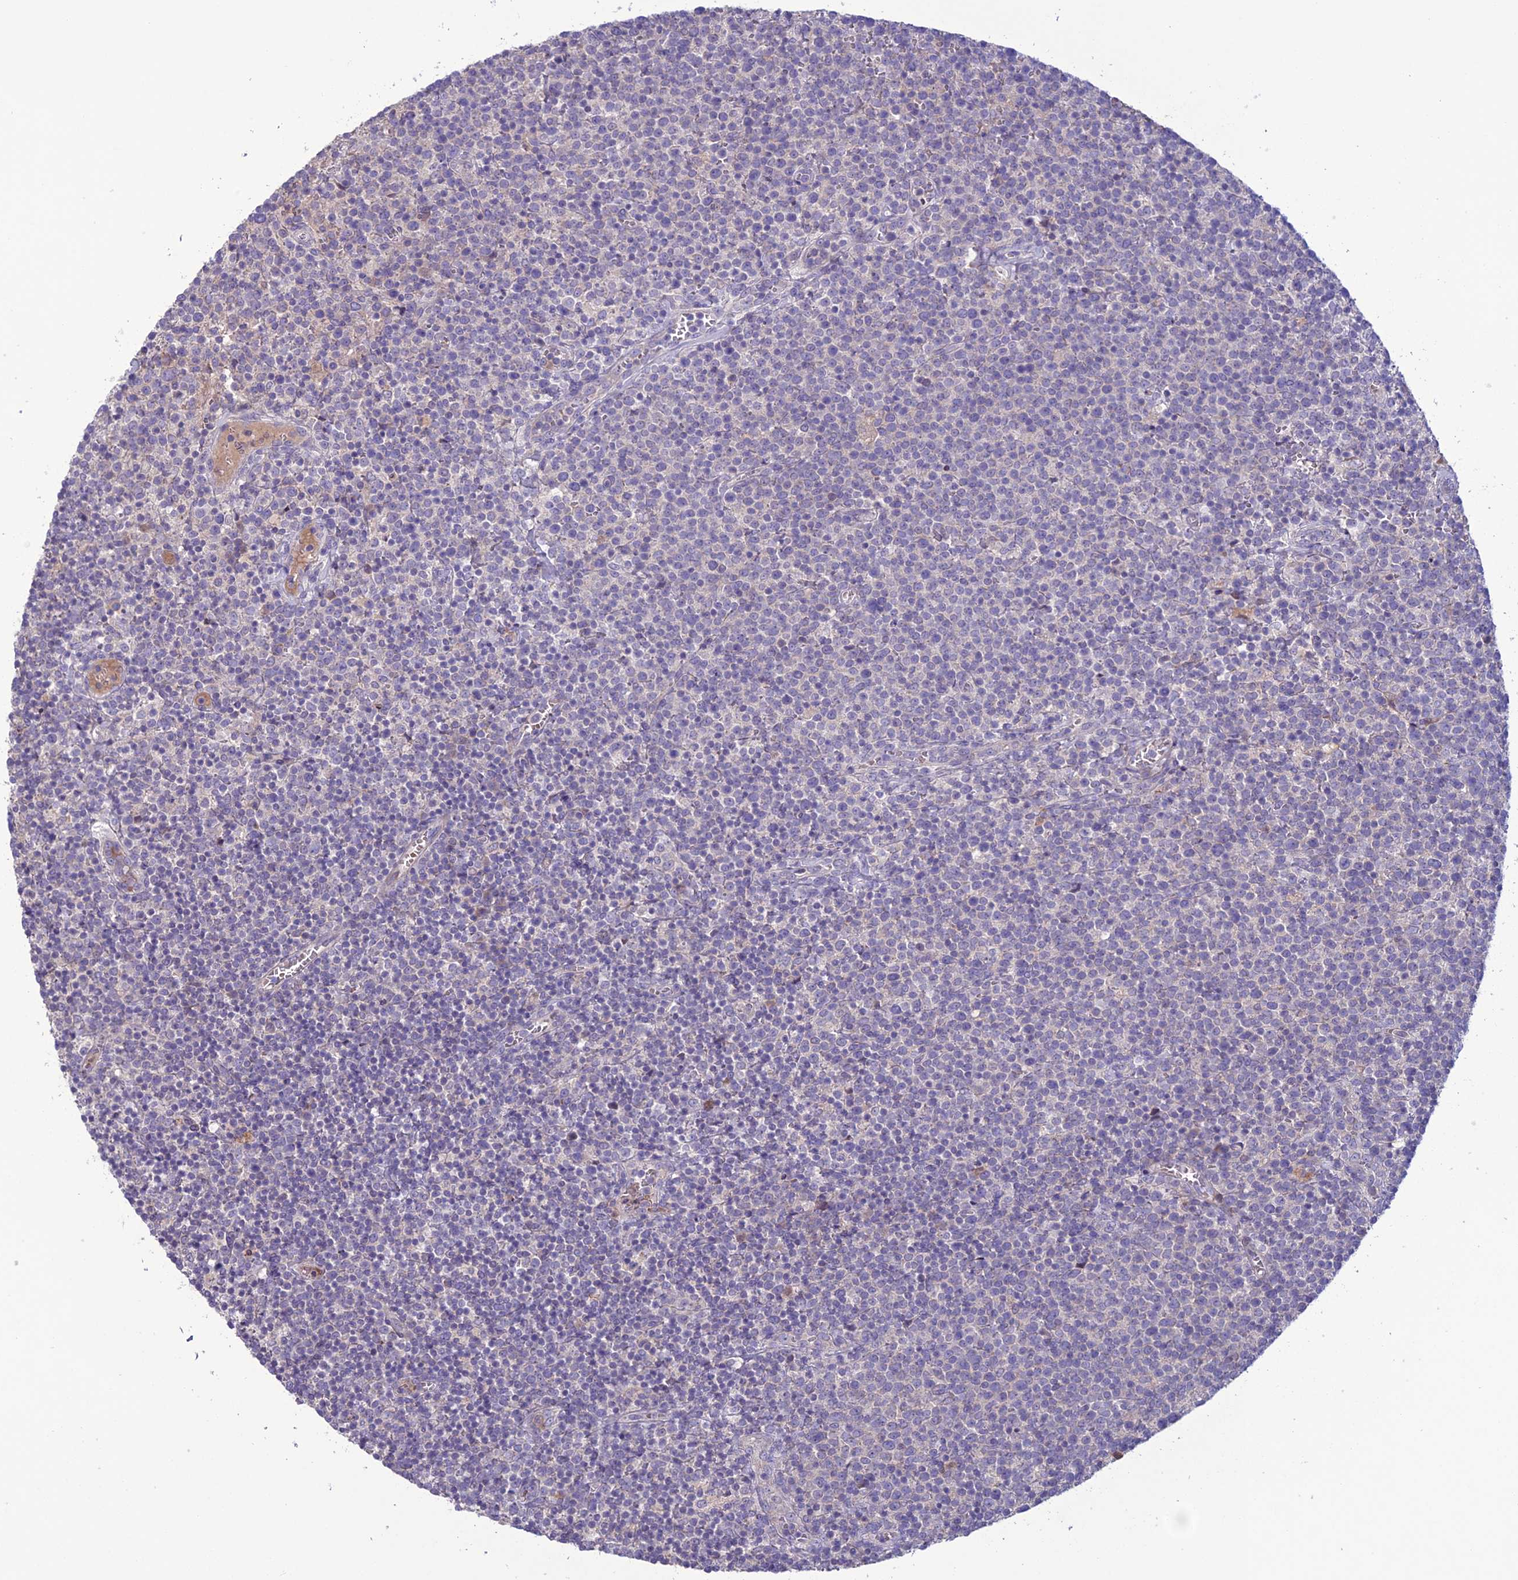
{"staining": {"intensity": "negative", "quantity": "none", "location": "none"}, "tissue": "lymphoma", "cell_type": "Tumor cells", "image_type": "cancer", "snomed": [{"axis": "morphology", "description": "Malignant lymphoma, non-Hodgkin's type, High grade"}, {"axis": "topography", "description": "Lymph node"}], "caption": "DAB (3,3'-diaminobenzidine) immunohistochemical staining of human high-grade malignant lymphoma, non-Hodgkin's type shows no significant positivity in tumor cells. The staining was performed using DAB (3,3'-diaminobenzidine) to visualize the protein expression in brown, while the nuclei were stained in blue with hematoxylin (Magnification: 20x).", "gene": "C2orf76", "patient": {"sex": "male", "age": 61}}